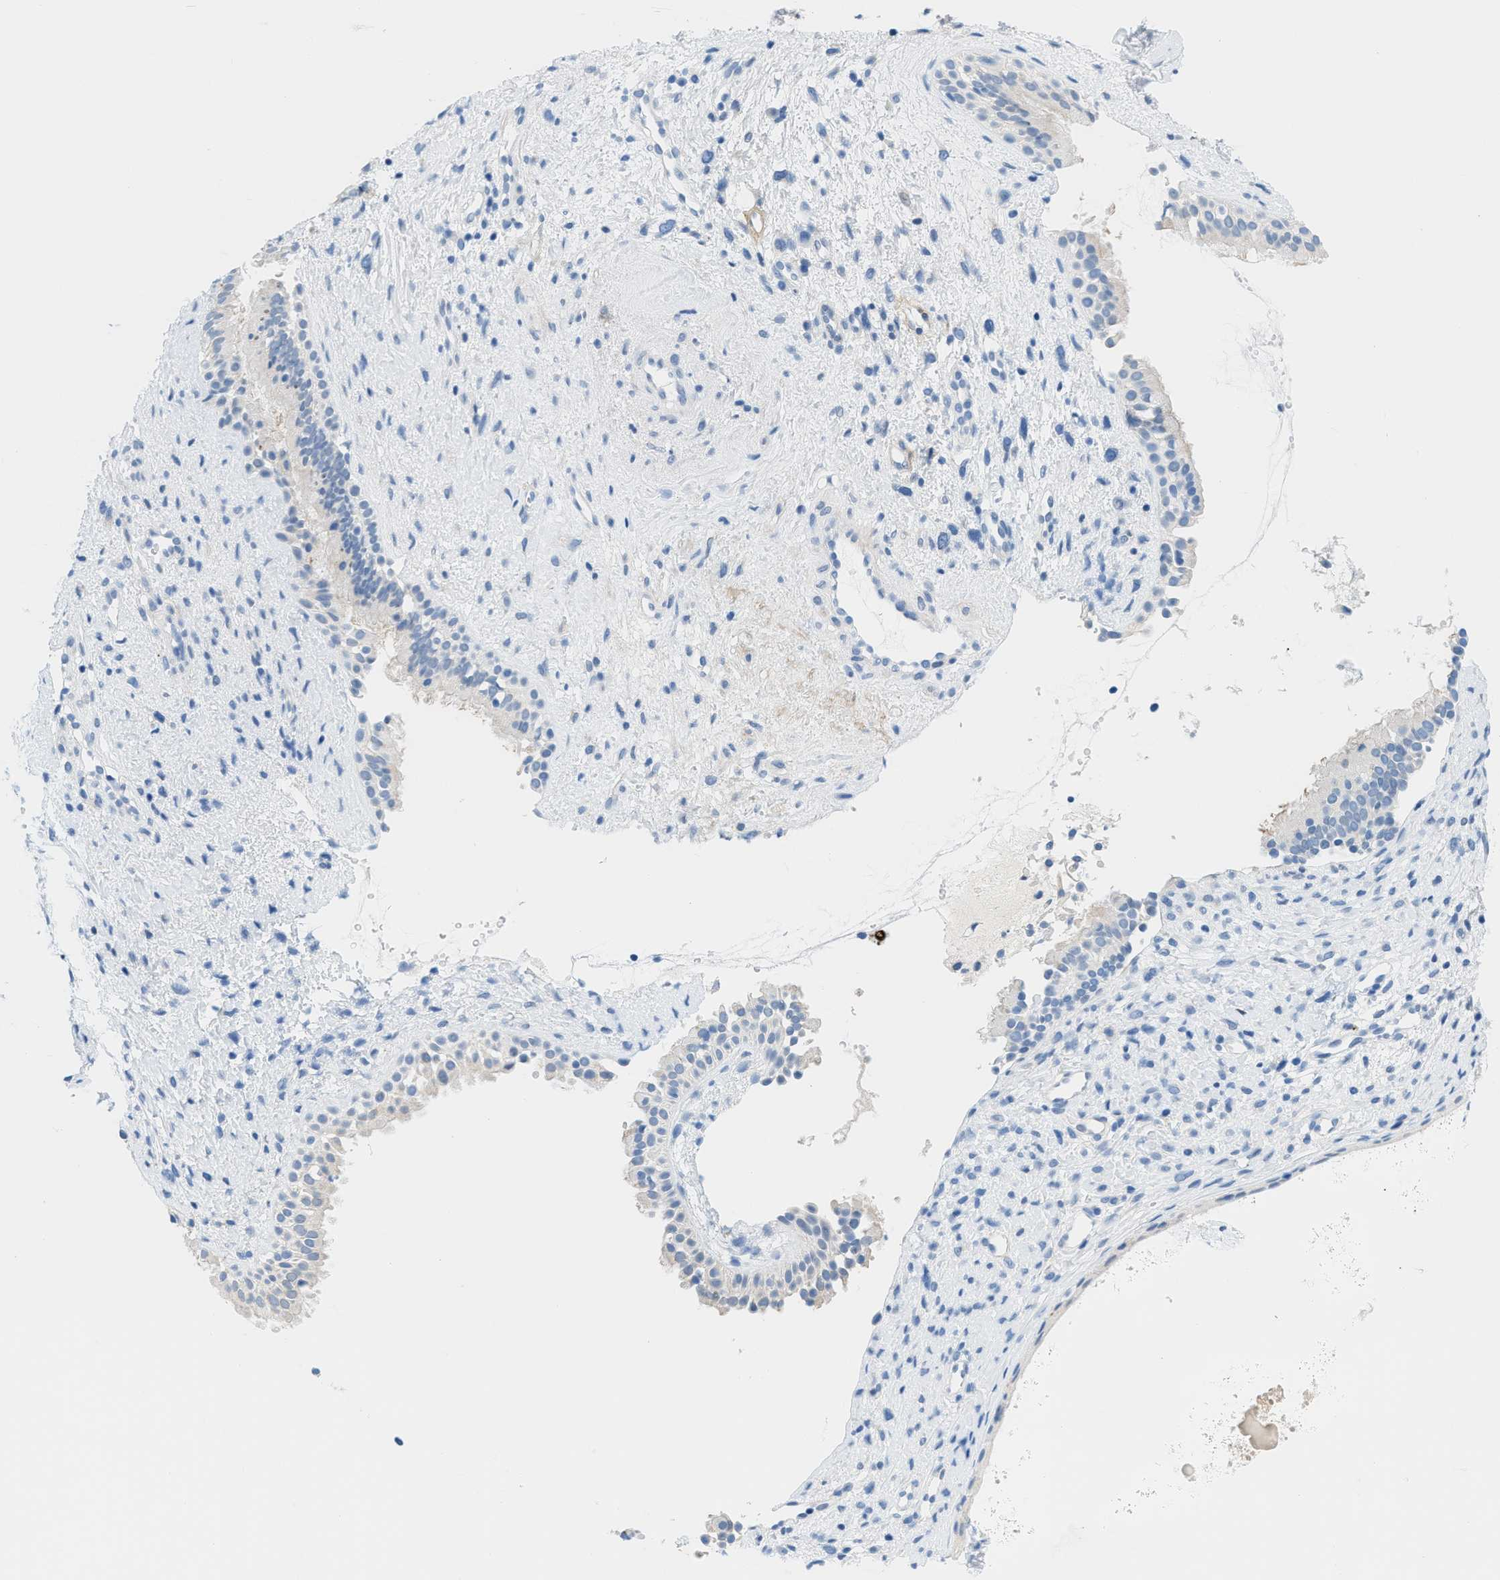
{"staining": {"intensity": "weak", "quantity": "<25%", "location": "cytoplasmic/membranous"}, "tissue": "nasopharynx", "cell_type": "Respiratory epithelial cells", "image_type": "normal", "snomed": [{"axis": "morphology", "description": "Normal tissue, NOS"}, {"axis": "topography", "description": "Nasopharynx"}], "caption": "Immunohistochemistry image of normal nasopharynx: human nasopharynx stained with DAB (3,3'-diaminobenzidine) demonstrates no significant protein positivity in respiratory epithelial cells.", "gene": "FDCSP", "patient": {"sex": "male", "age": 22}}